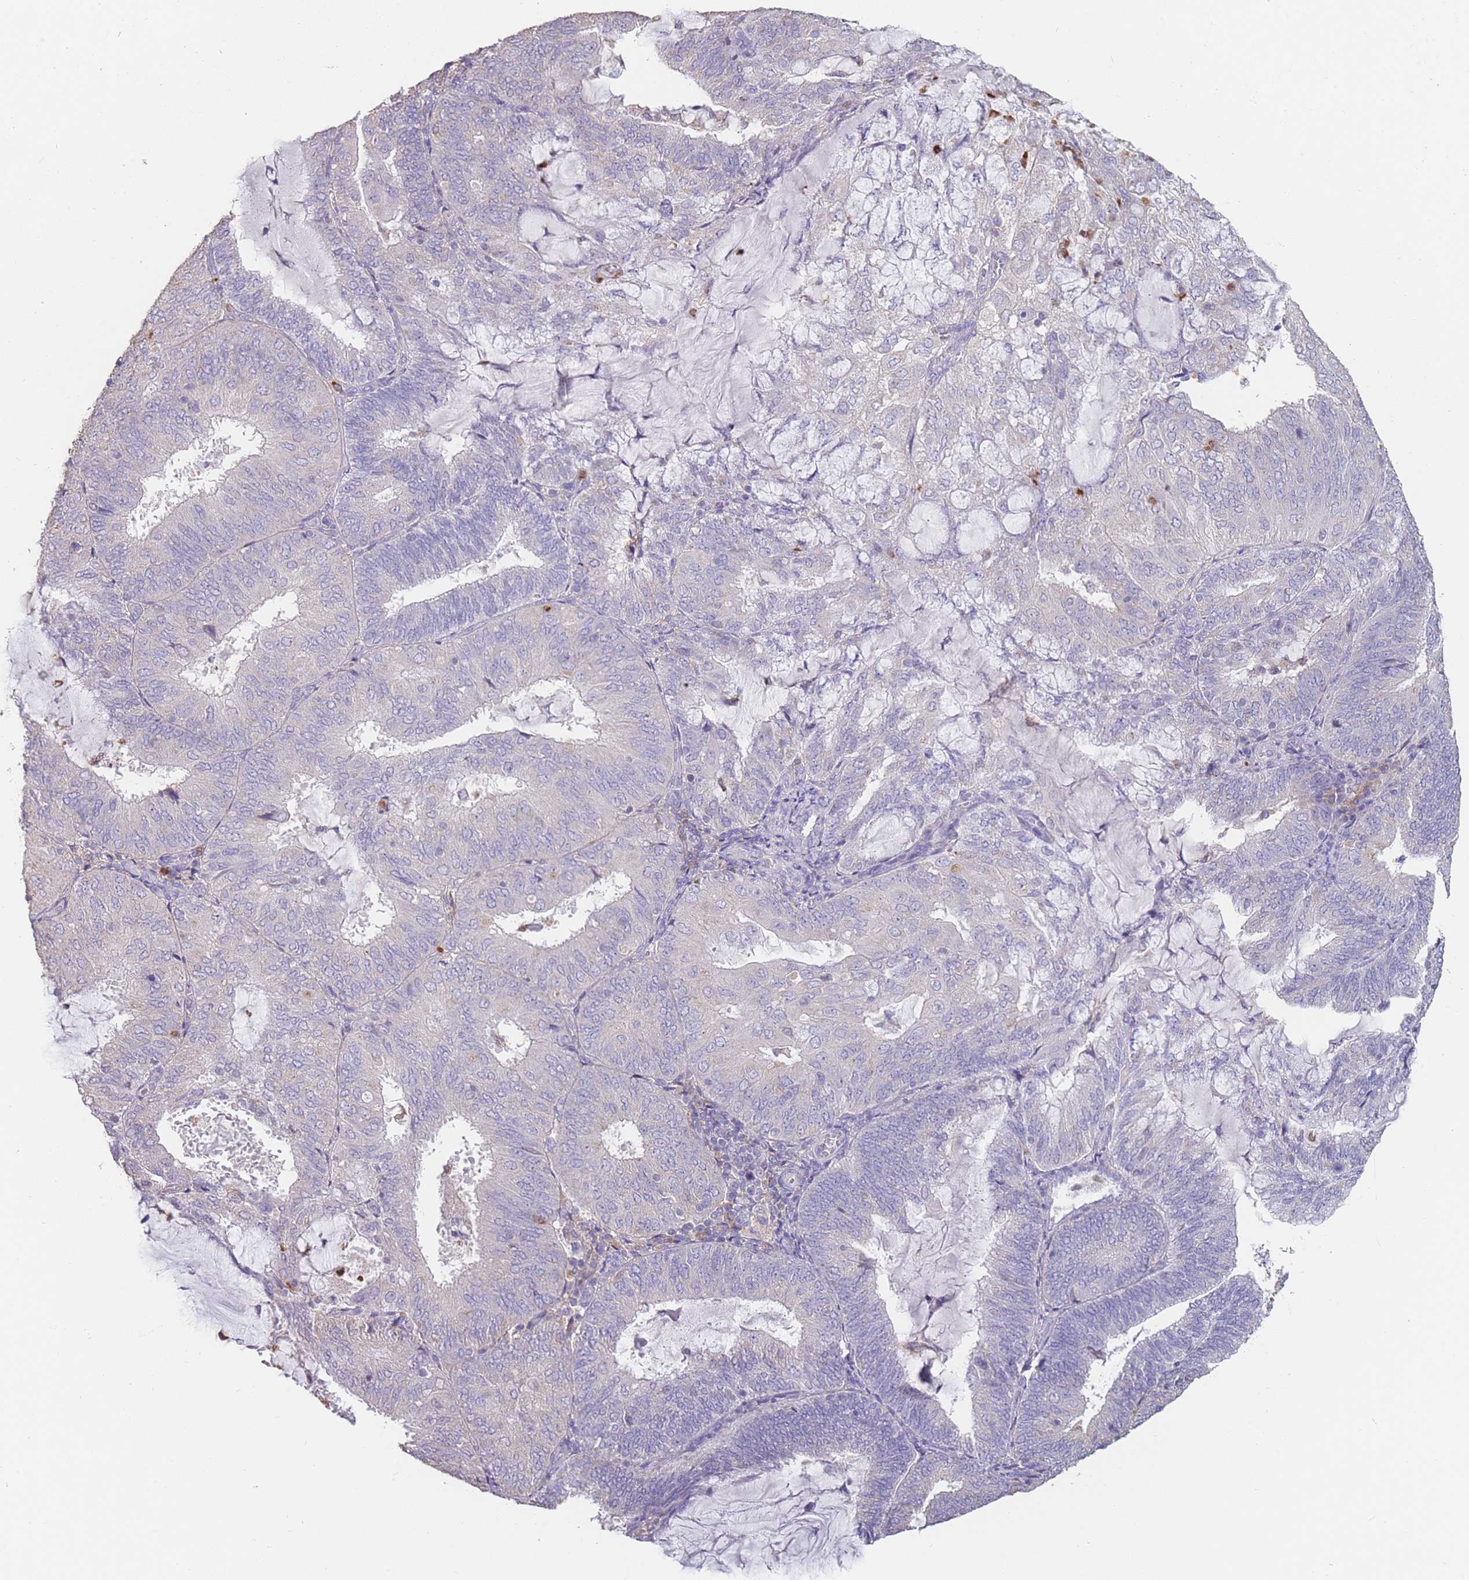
{"staining": {"intensity": "negative", "quantity": "none", "location": "none"}, "tissue": "endometrial cancer", "cell_type": "Tumor cells", "image_type": "cancer", "snomed": [{"axis": "morphology", "description": "Adenocarcinoma, NOS"}, {"axis": "topography", "description": "Endometrium"}], "caption": "IHC of adenocarcinoma (endometrial) reveals no staining in tumor cells.", "gene": "CLEC12A", "patient": {"sex": "female", "age": 81}}